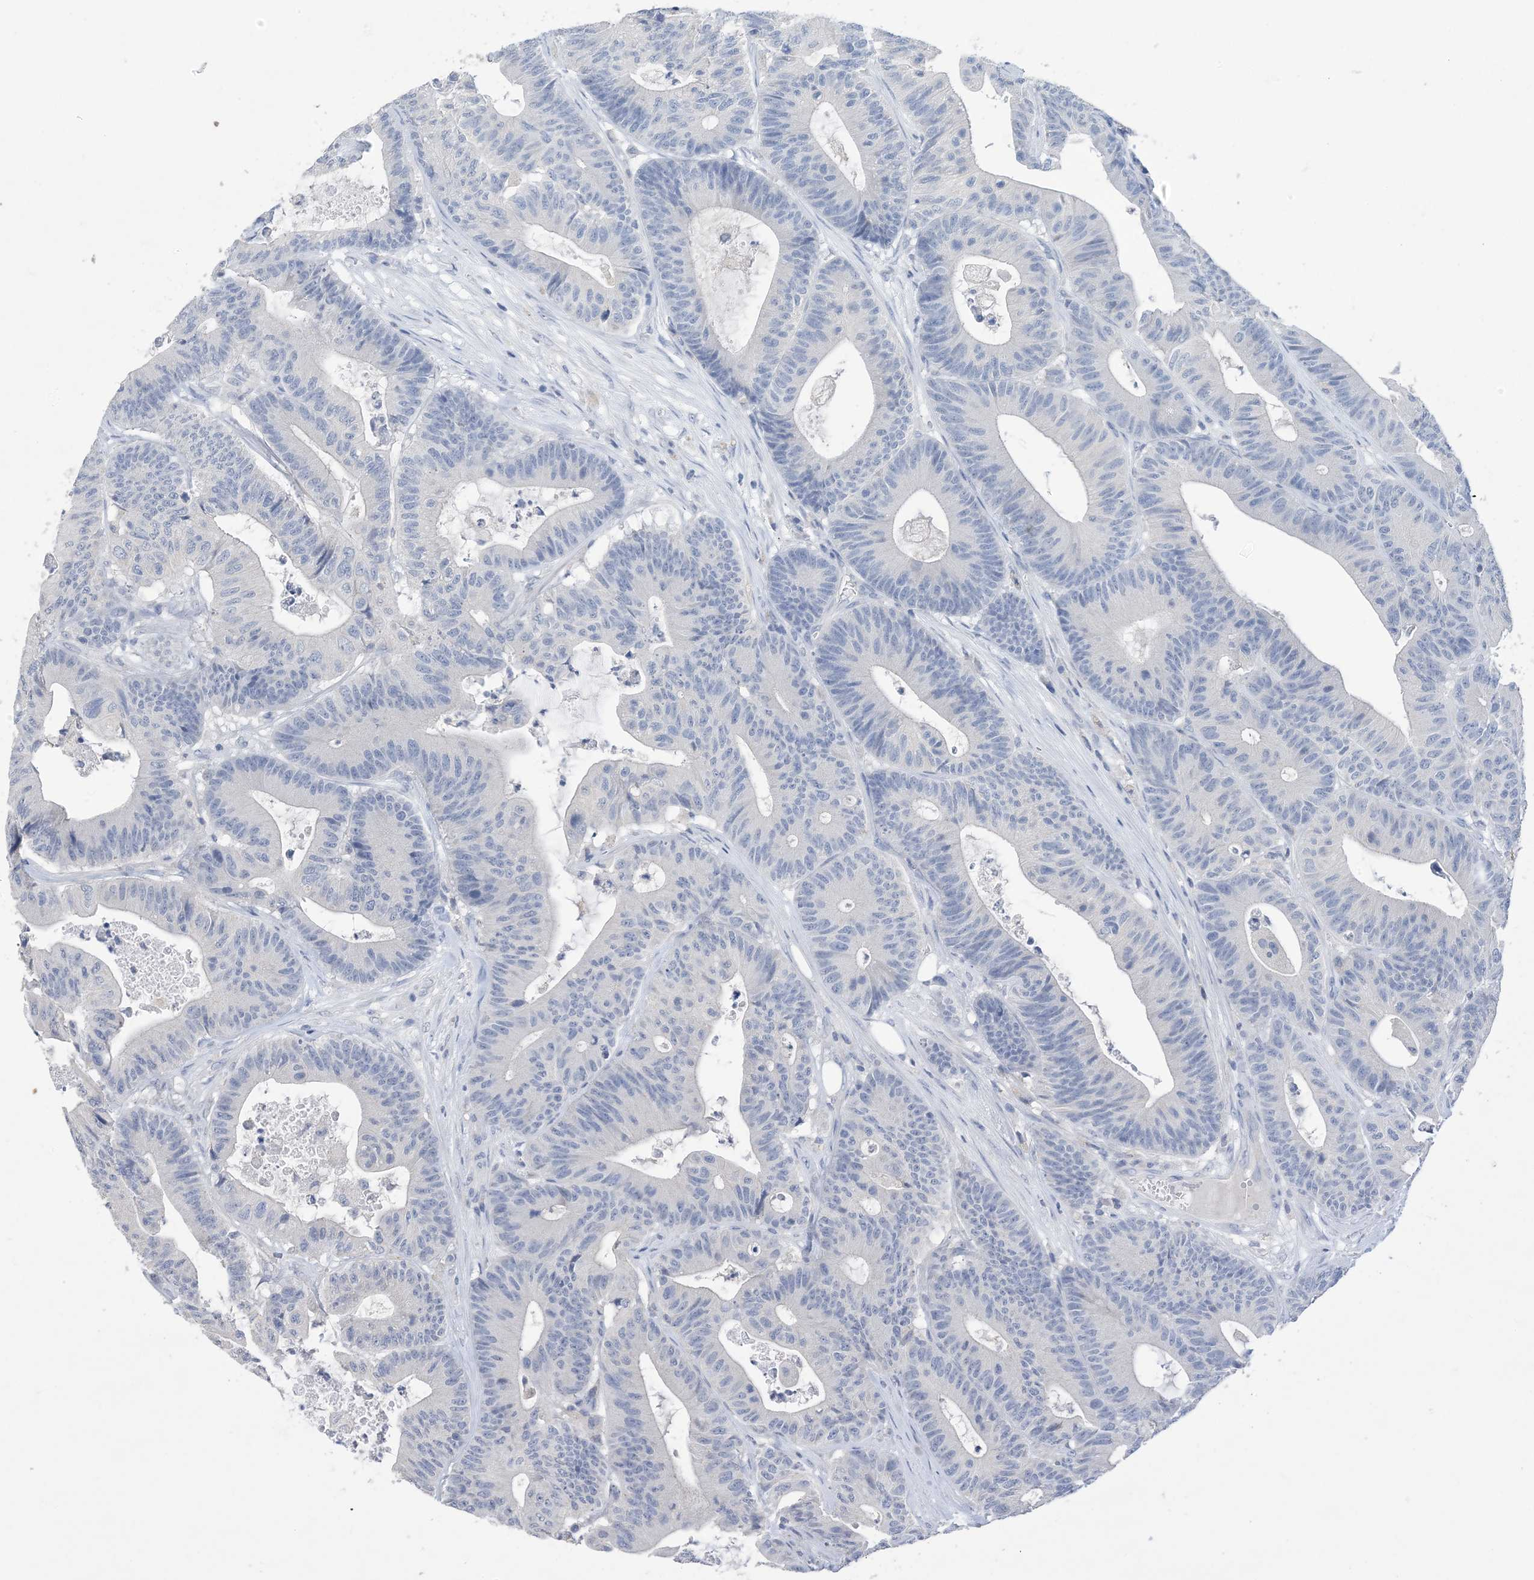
{"staining": {"intensity": "moderate", "quantity": "25%-75%", "location": "cytoplasmic/membranous"}, "tissue": "colorectal cancer", "cell_type": "Tumor cells", "image_type": "cancer", "snomed": [{"axis": "morphology", "description": "Adenocarcinoma, NOS"}, {"axis": "topography", "description": "Colon"}], "caption": "The histopathology image demonstrates a brown stain indicating the presence of a protein in the cytoplasmic/membranous of tumor cells in adenocarcinoma (colorectal).", "gene": "DSC3", "patient": {"sex": "female", "age": 84}}